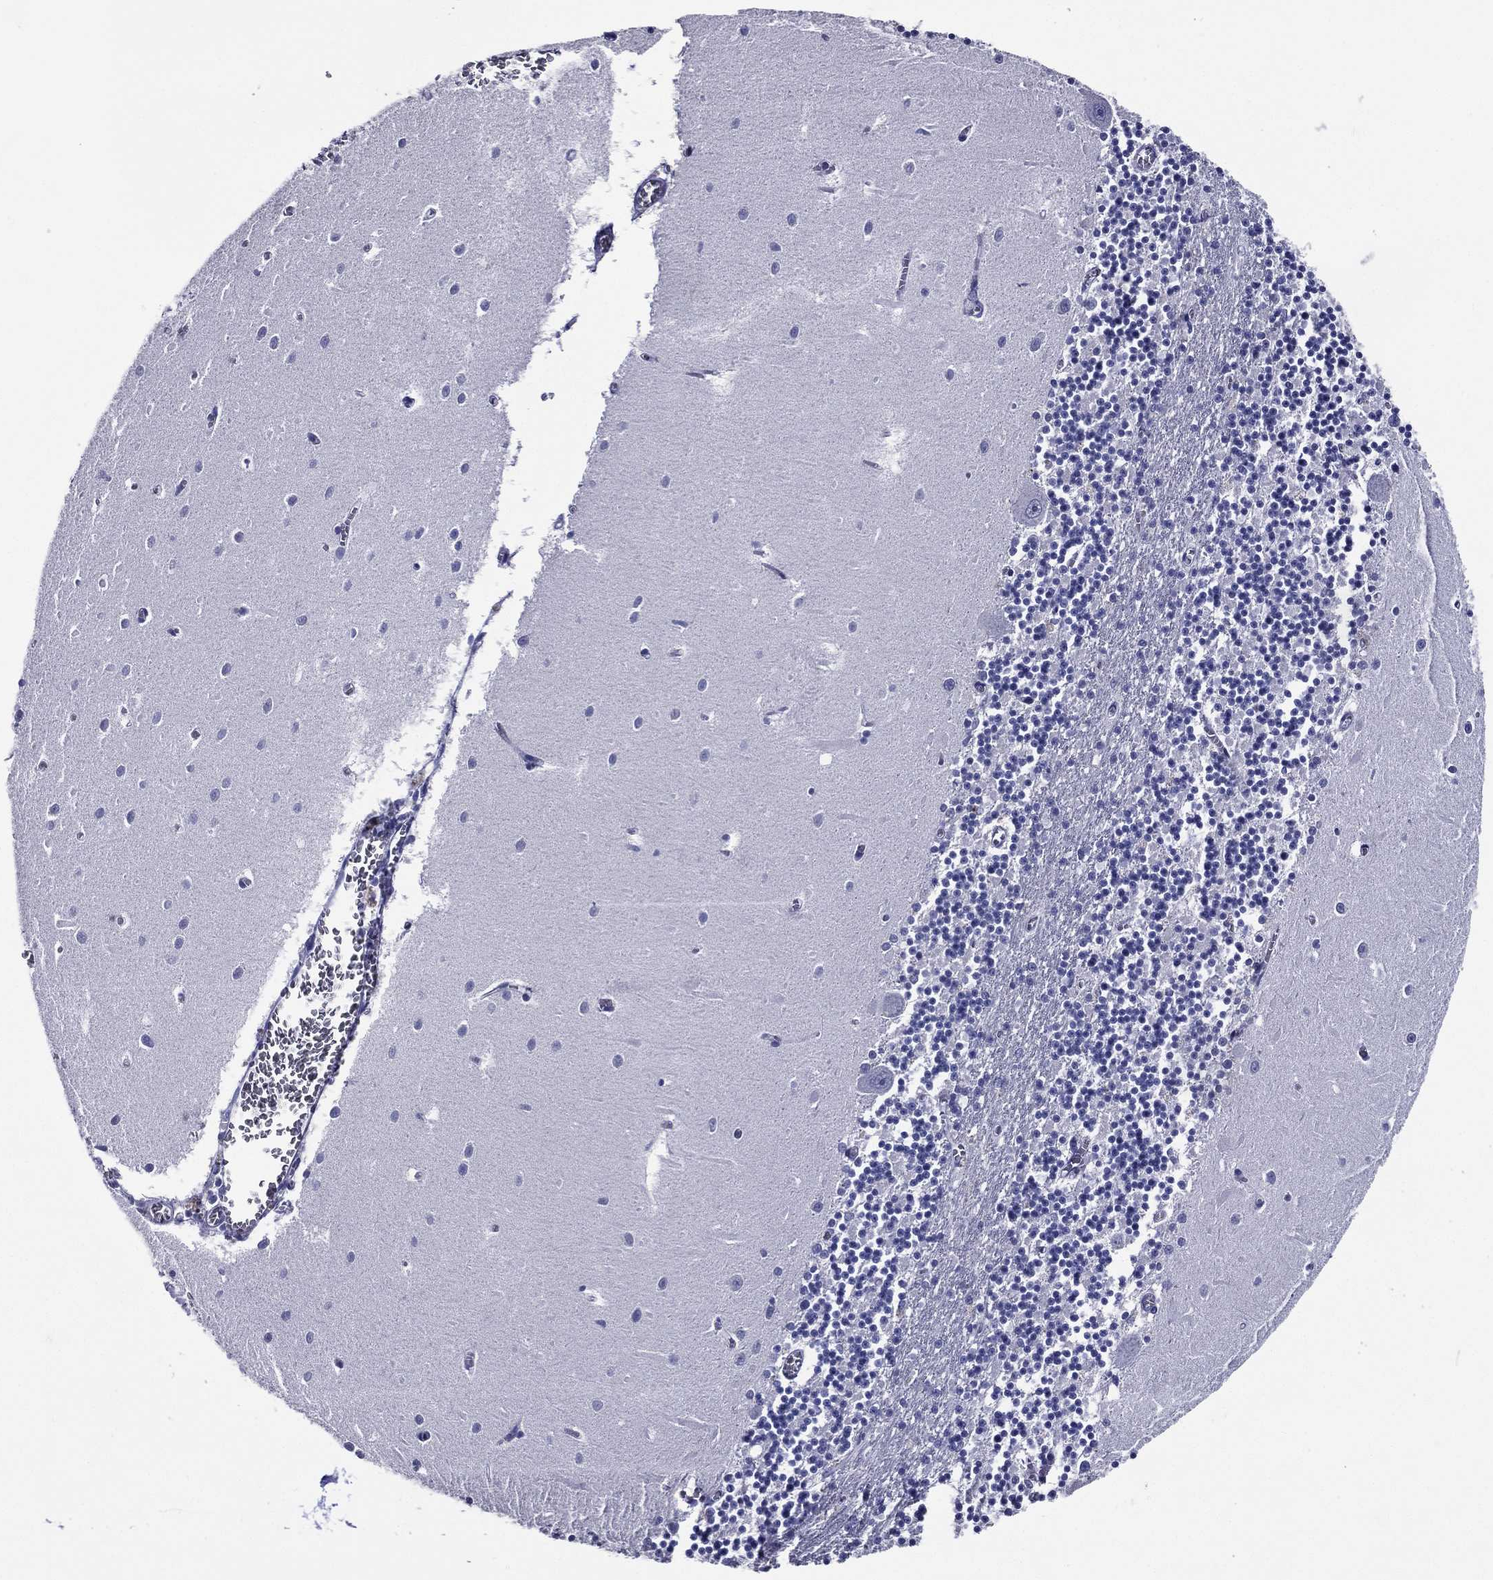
{"staining": {"intensity": "negative", "quantity": "none", "location": "none"}, "tissue": "cerebellum", "cell_type": "Cells in granular layer", "image_type": "normal", "snomed": [{"axis": "morphology", "description": "Normal tissue, NOS"}, {"axis": "topography", "description": "Cerebellum"}], "caption": "Cerebellum stained for a protein using immunohistochemistry (IHC) displays no staining cells in granular layer.", "gene": "ACE2", "patient": {"sex": "female", "age": 64}}